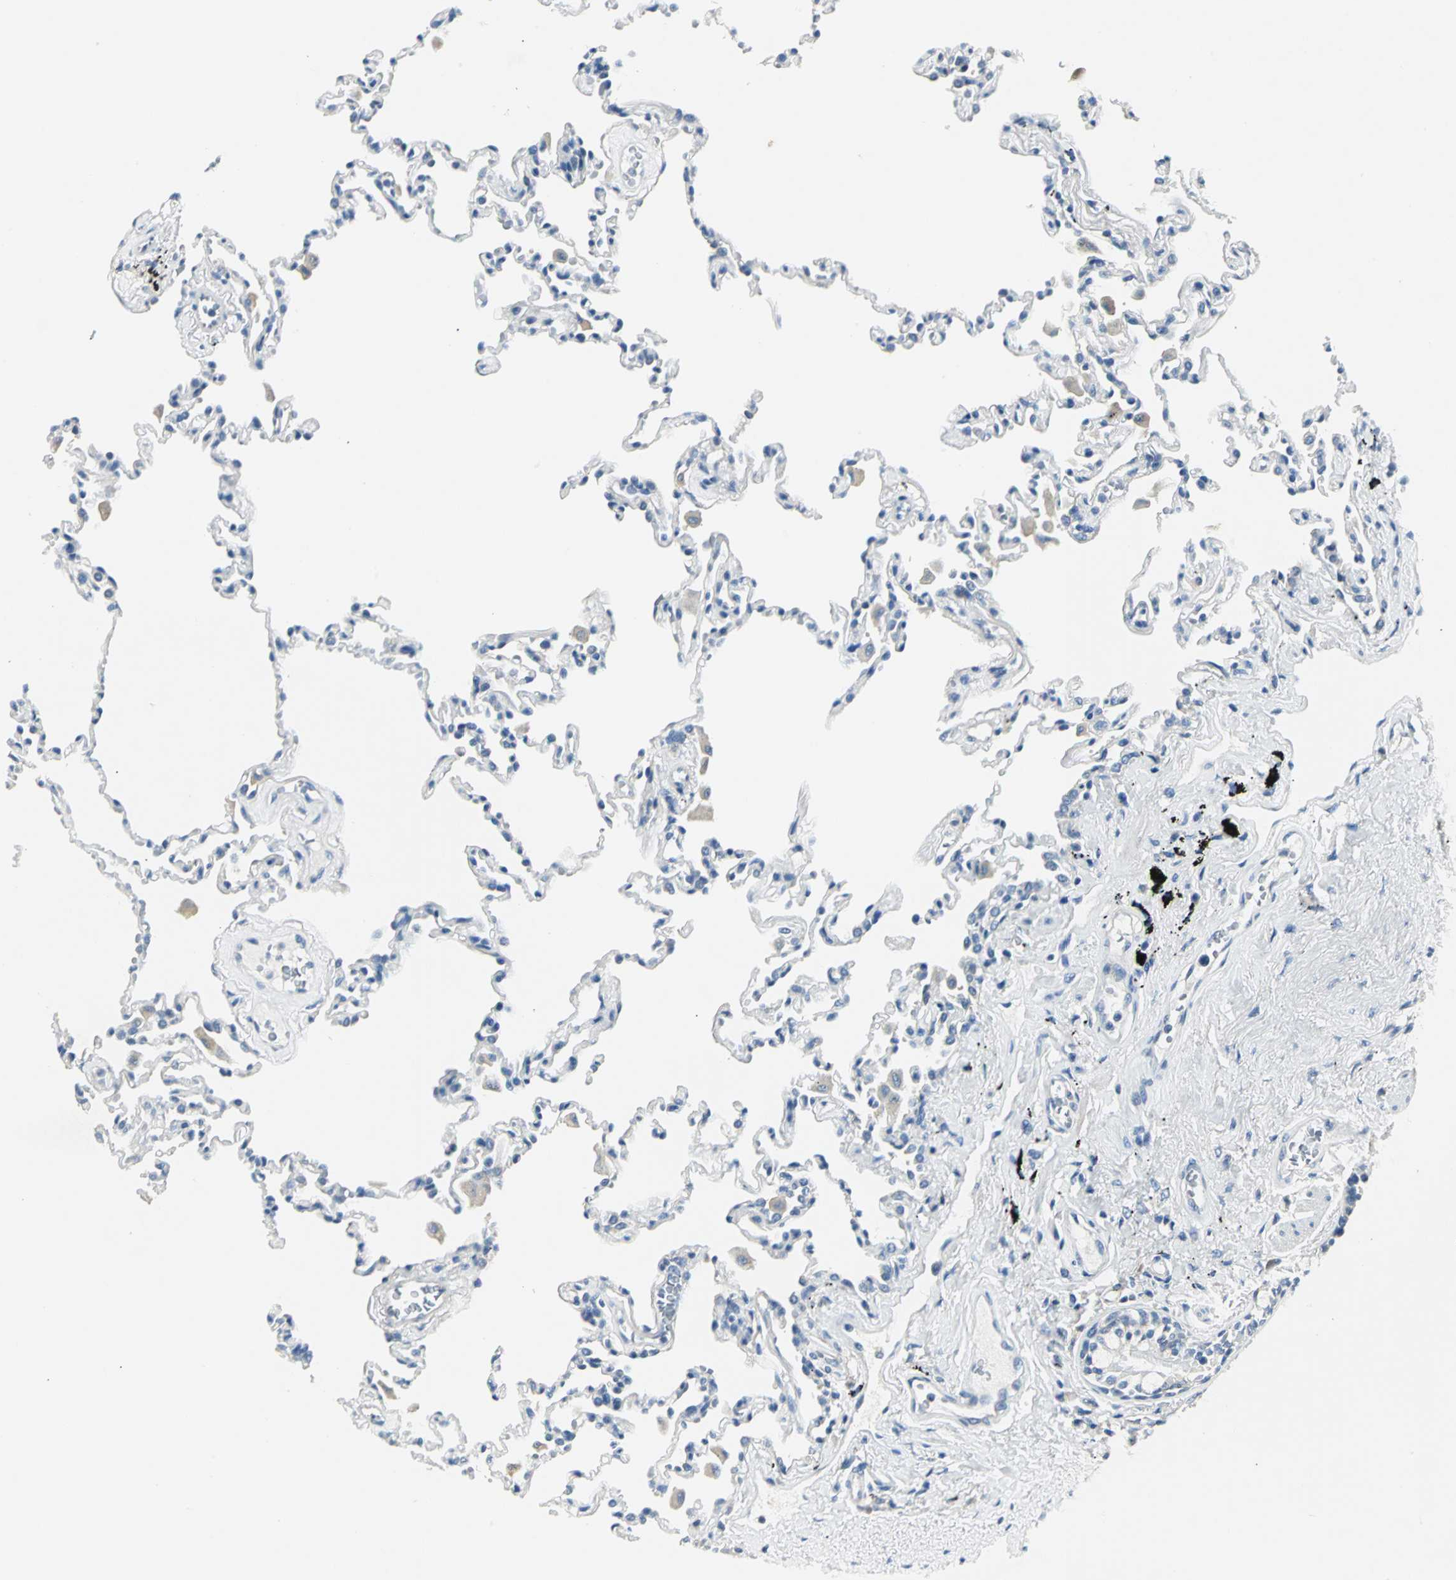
{"staining": {"intensity": "negative", "quantity": "none", "location": "none"}, "tissue": "lung", "cell_type": "Alveolar cells", "image_type": "normal", "snomed": [{"axis": "morphology", "description": "Normal tissue, NOS"}, {"axis": "topography", "description": "Lung"}], "caption": "Lung stained for a protein using IHC reveals no staining alveolar cells.", "gene": "B3GNT2", "patient": {"sex": "male", "age": 59}}